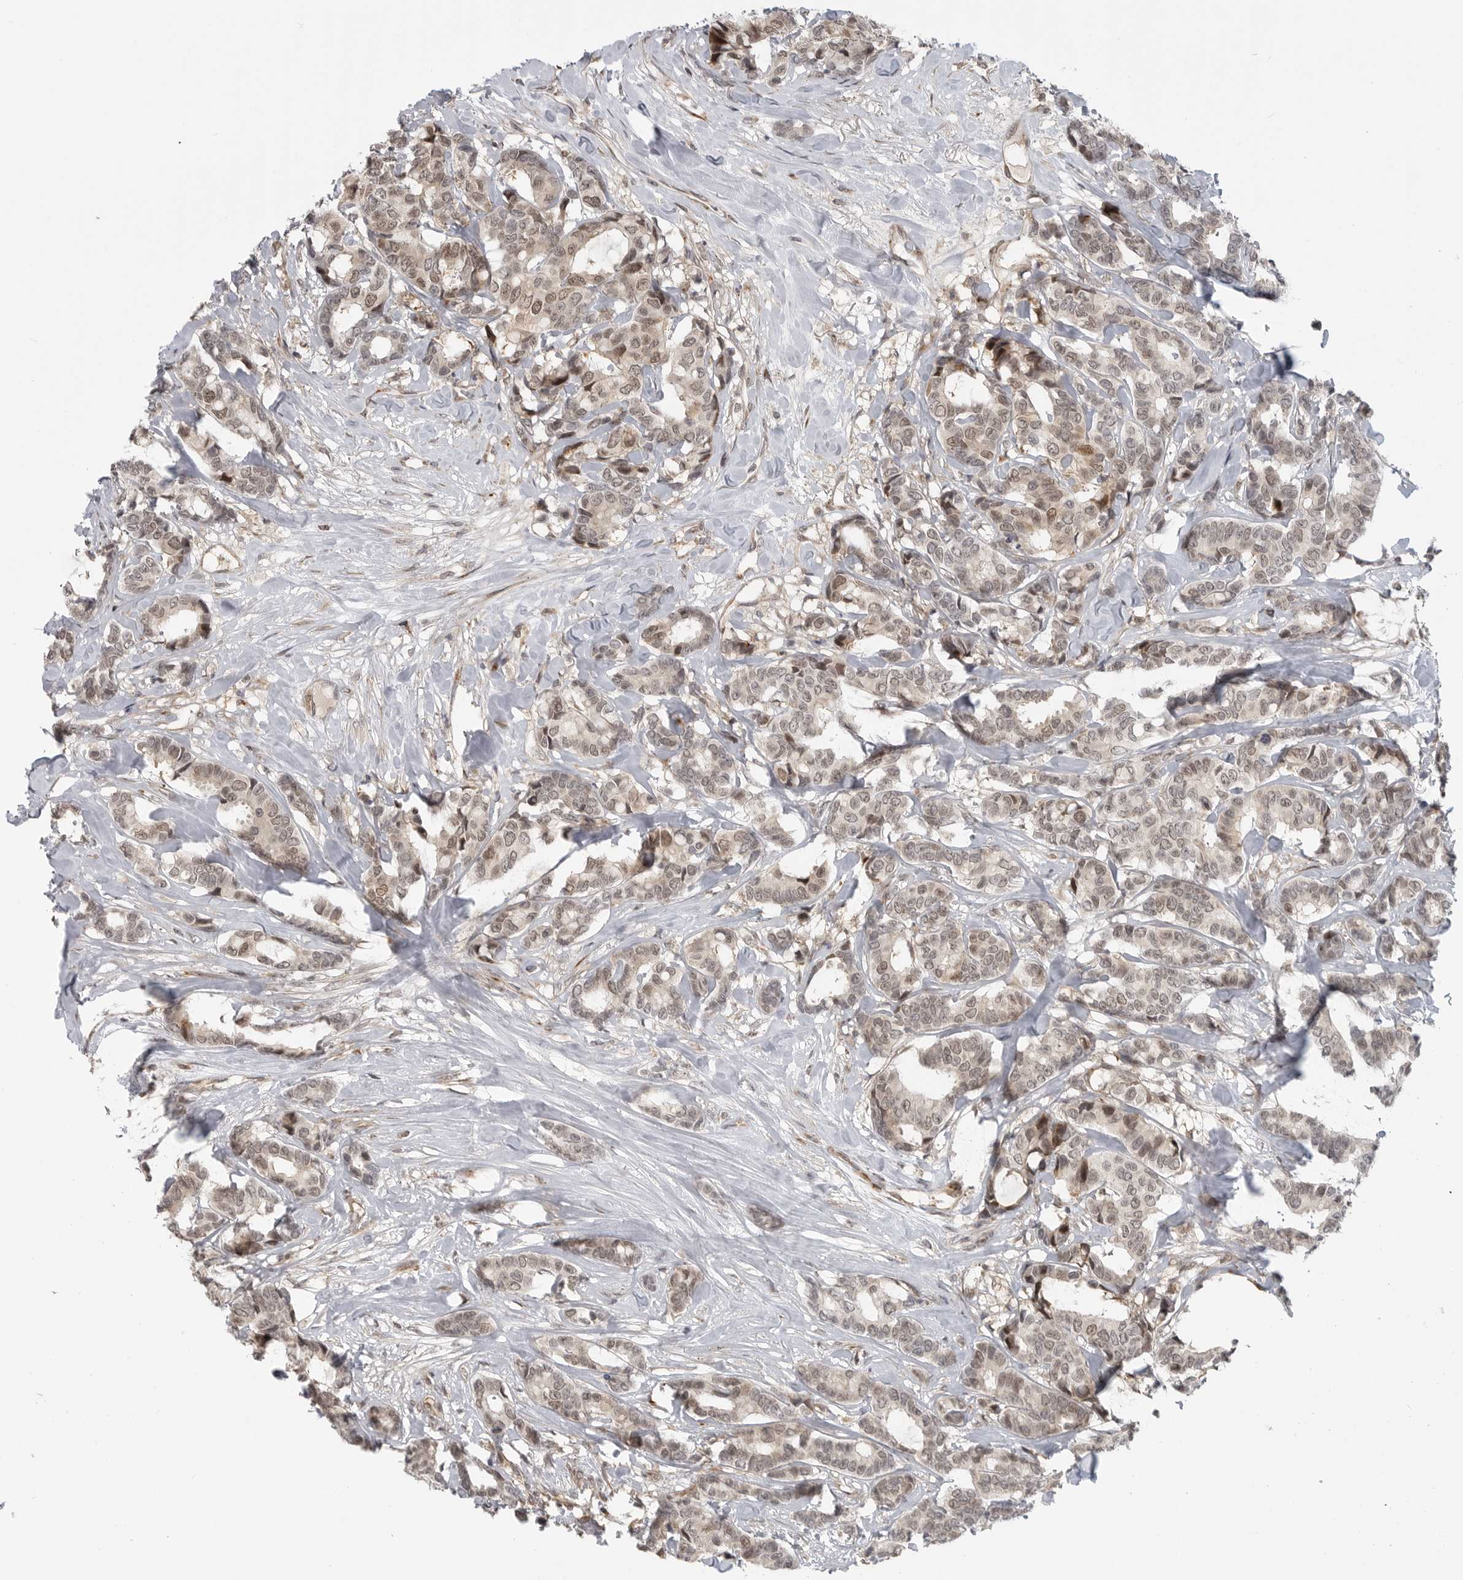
{"staining": {"intensity": "weak", "quantity": ">75%", "location": "nuclear"}, "tissue": "breast cancer", "cell_type": "Tumor cells", "image_type": "cancer", "snomed": [{"axis": "morphology", "description": "Duct carcinoma"}, {"axis": "topography", "description": "Breast"}], "caption": "Protein expression analysis of breast cancer shows weak nuclear positivity in approximately >75% of tumor cells.", "gene": "CEP295NL", "patient": {"sex": "female", "age": 87}}